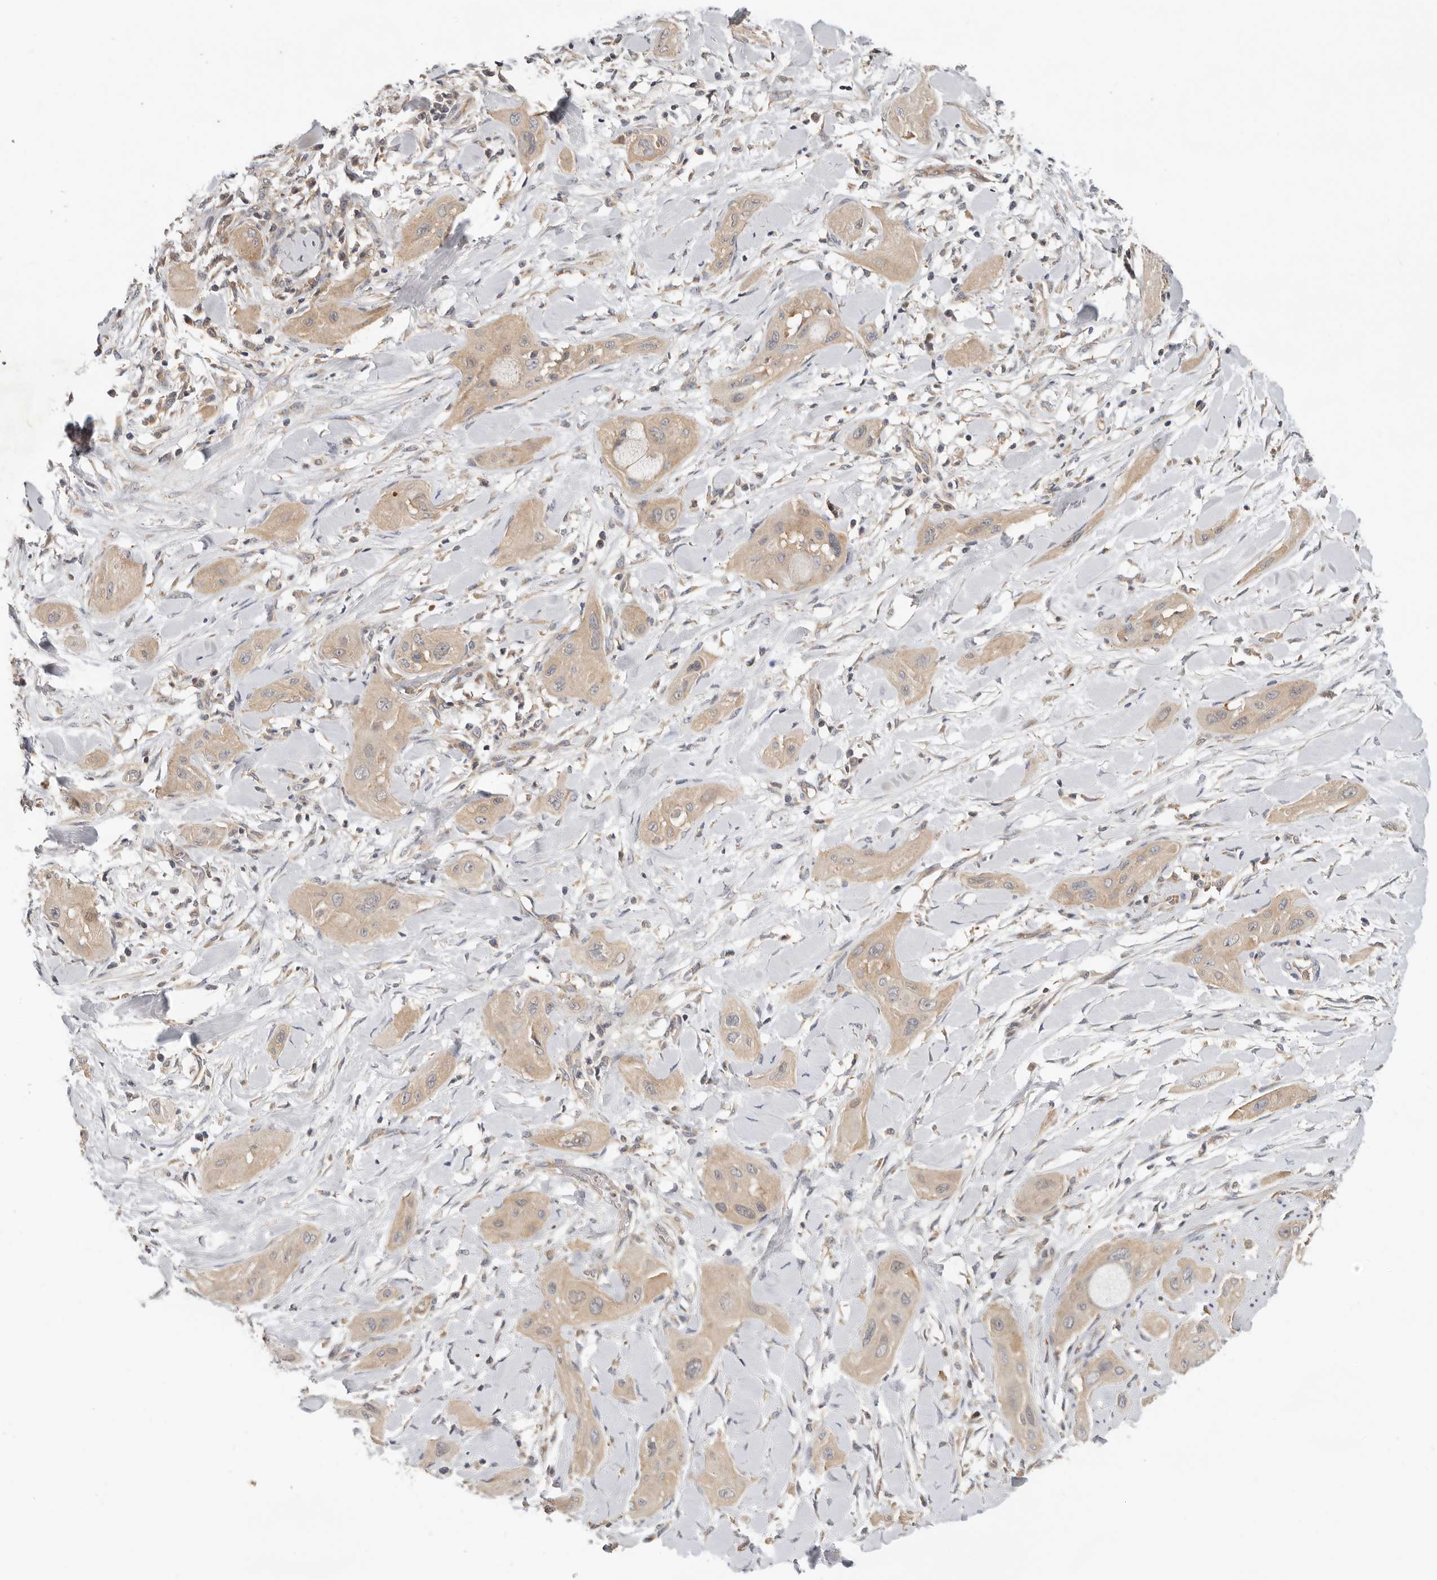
{"staining": {"intensity": "weak", "quantity": ">75%", "location": "cytoplasmic/membranous"}, "tissue": "lung cancer", "cell_type": "Tumor cells", "image_type": "cancer", "snomed": [{"axis": "morphology", "description": "Squamous cell carcinoma, NOS"}, {"axis": "topography", "description": "Lung"}], "caption": "Protein analysis of lung cancer (squamous cell carcinoma) tissue shows weak cytoplasmic/membranous positivity in about >75% of tumor cells.", "gene": "PPP1R42", "patient": {"sex": "female", "age": 47}}